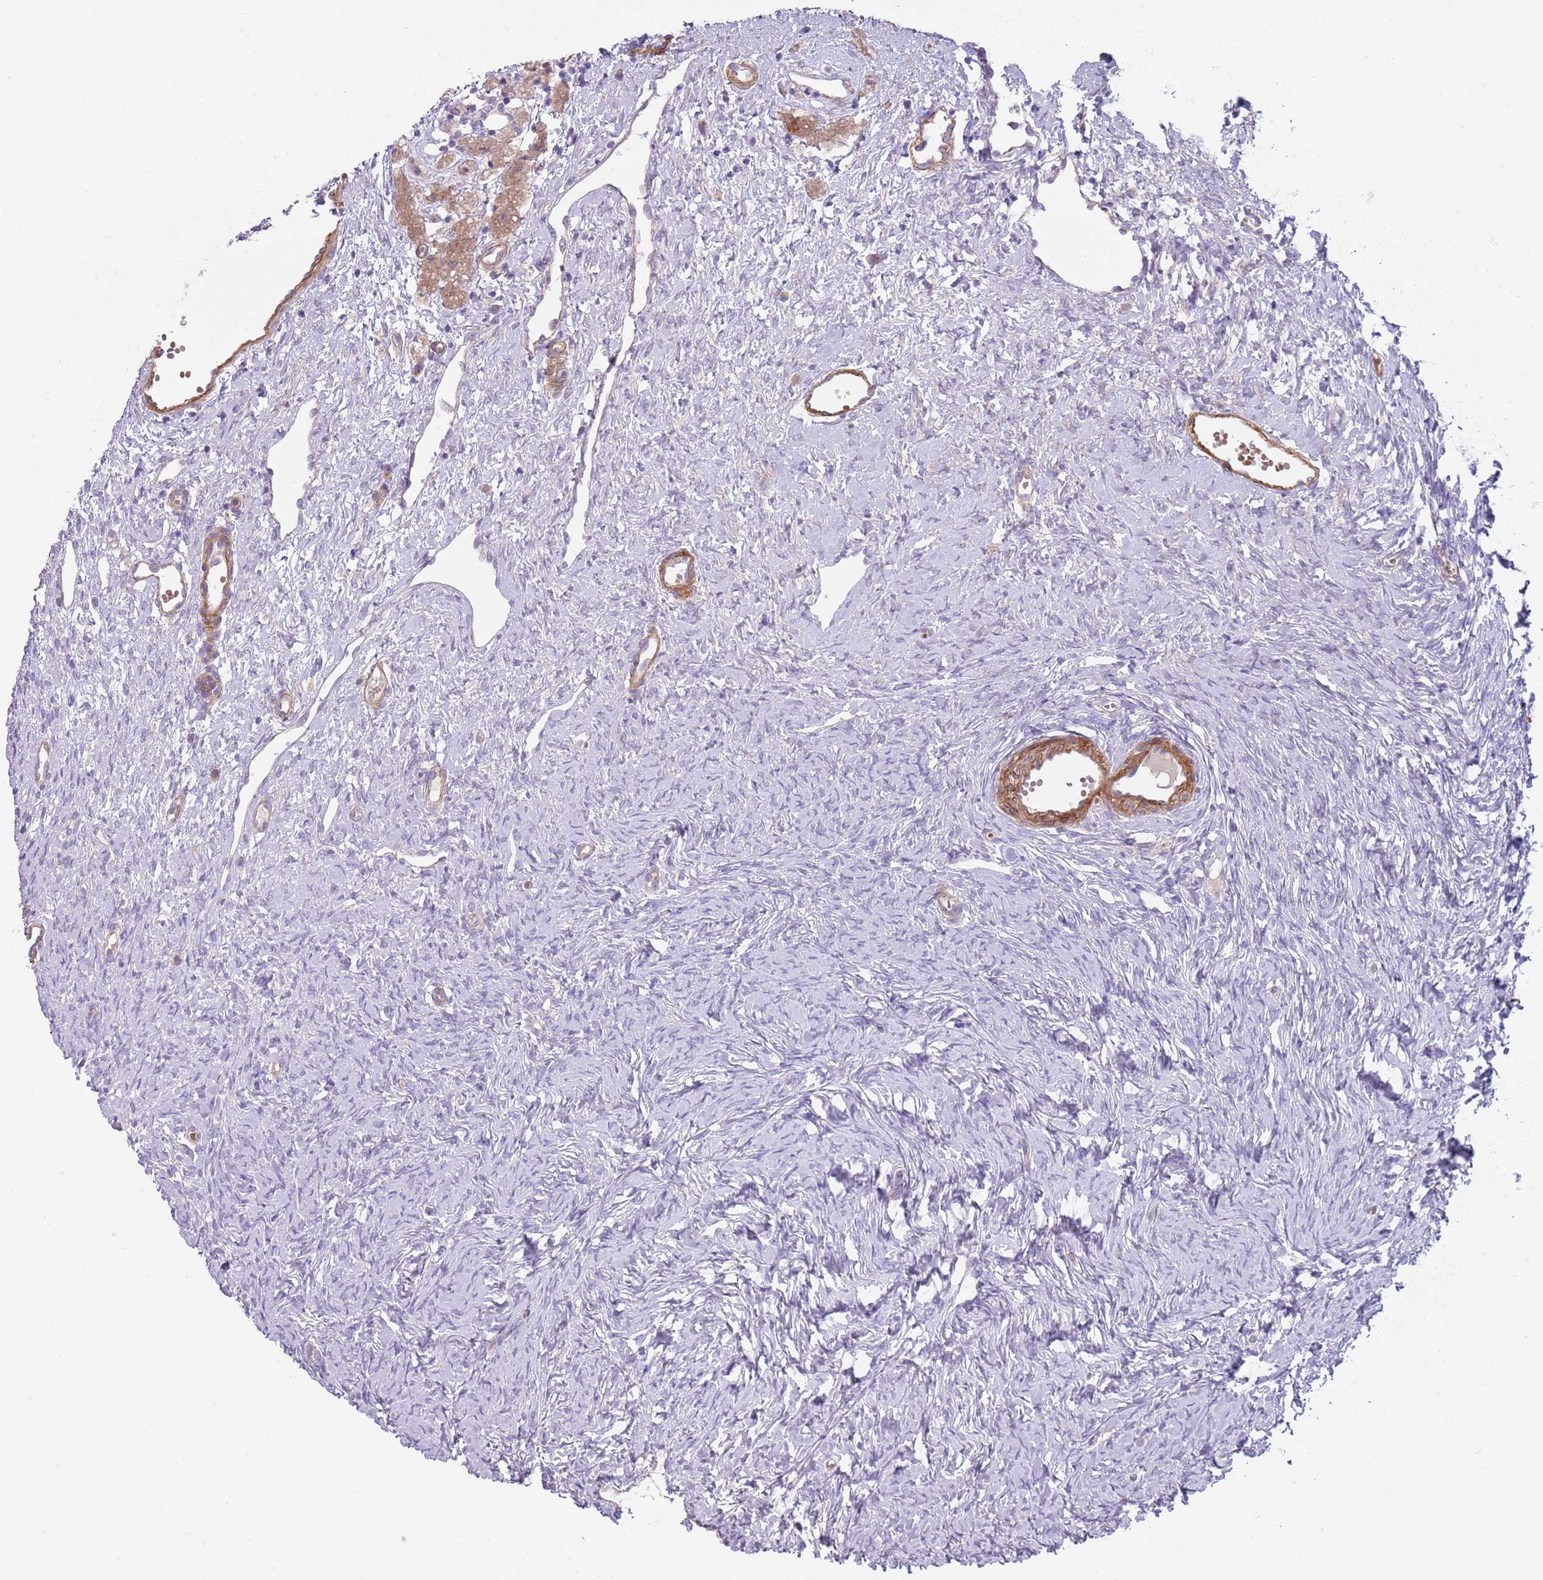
{"staining": {"intensity": "weak", "quantity": ">75%", "location": "cytoplasmic/membranous"}, "tissue": "ovary", "cell_type": "Follicle cells", "image_type": "normal", "snomed": [{"axis": "morphology", "description": "Normal tissue, NOS"}, {"axis": "topography", "description": "Ovary"}], "caption": "The immunohistochemical stain labels weak cytoplasmic/membranous positivity in follicle cells of benign ovary. (brown staining indicates protein expression, while blue staining denotes nuclei).", "gene": "TINAGL1", "patient": {"sex": "female", "age": 51}}